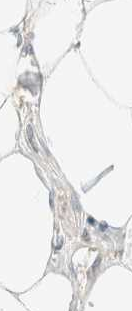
{"staining": {"intensity": "negative", "quantity": "none", "location": "none"}, "tissue": "adipose tissue", "cell_type": "Adipocytes", "image_type": "normal", "snomed": [{"axis": "morphology", "description": "Normal tissue, NOS"}, {"axis": "morphology", "description": "Adenocarcinoma, NOS"}, {"axis": "topography", "description": "Colon"}, {"axis": "topography", "description": "Peripheral nerve tissue"}], "caption": "Adipose tissue stained for a protein using immunohistochemistry (IHC) exhibits no positivity adipocytes.", "gene": "FHOD1", "patient": {"sex": "male", "age": 14}}